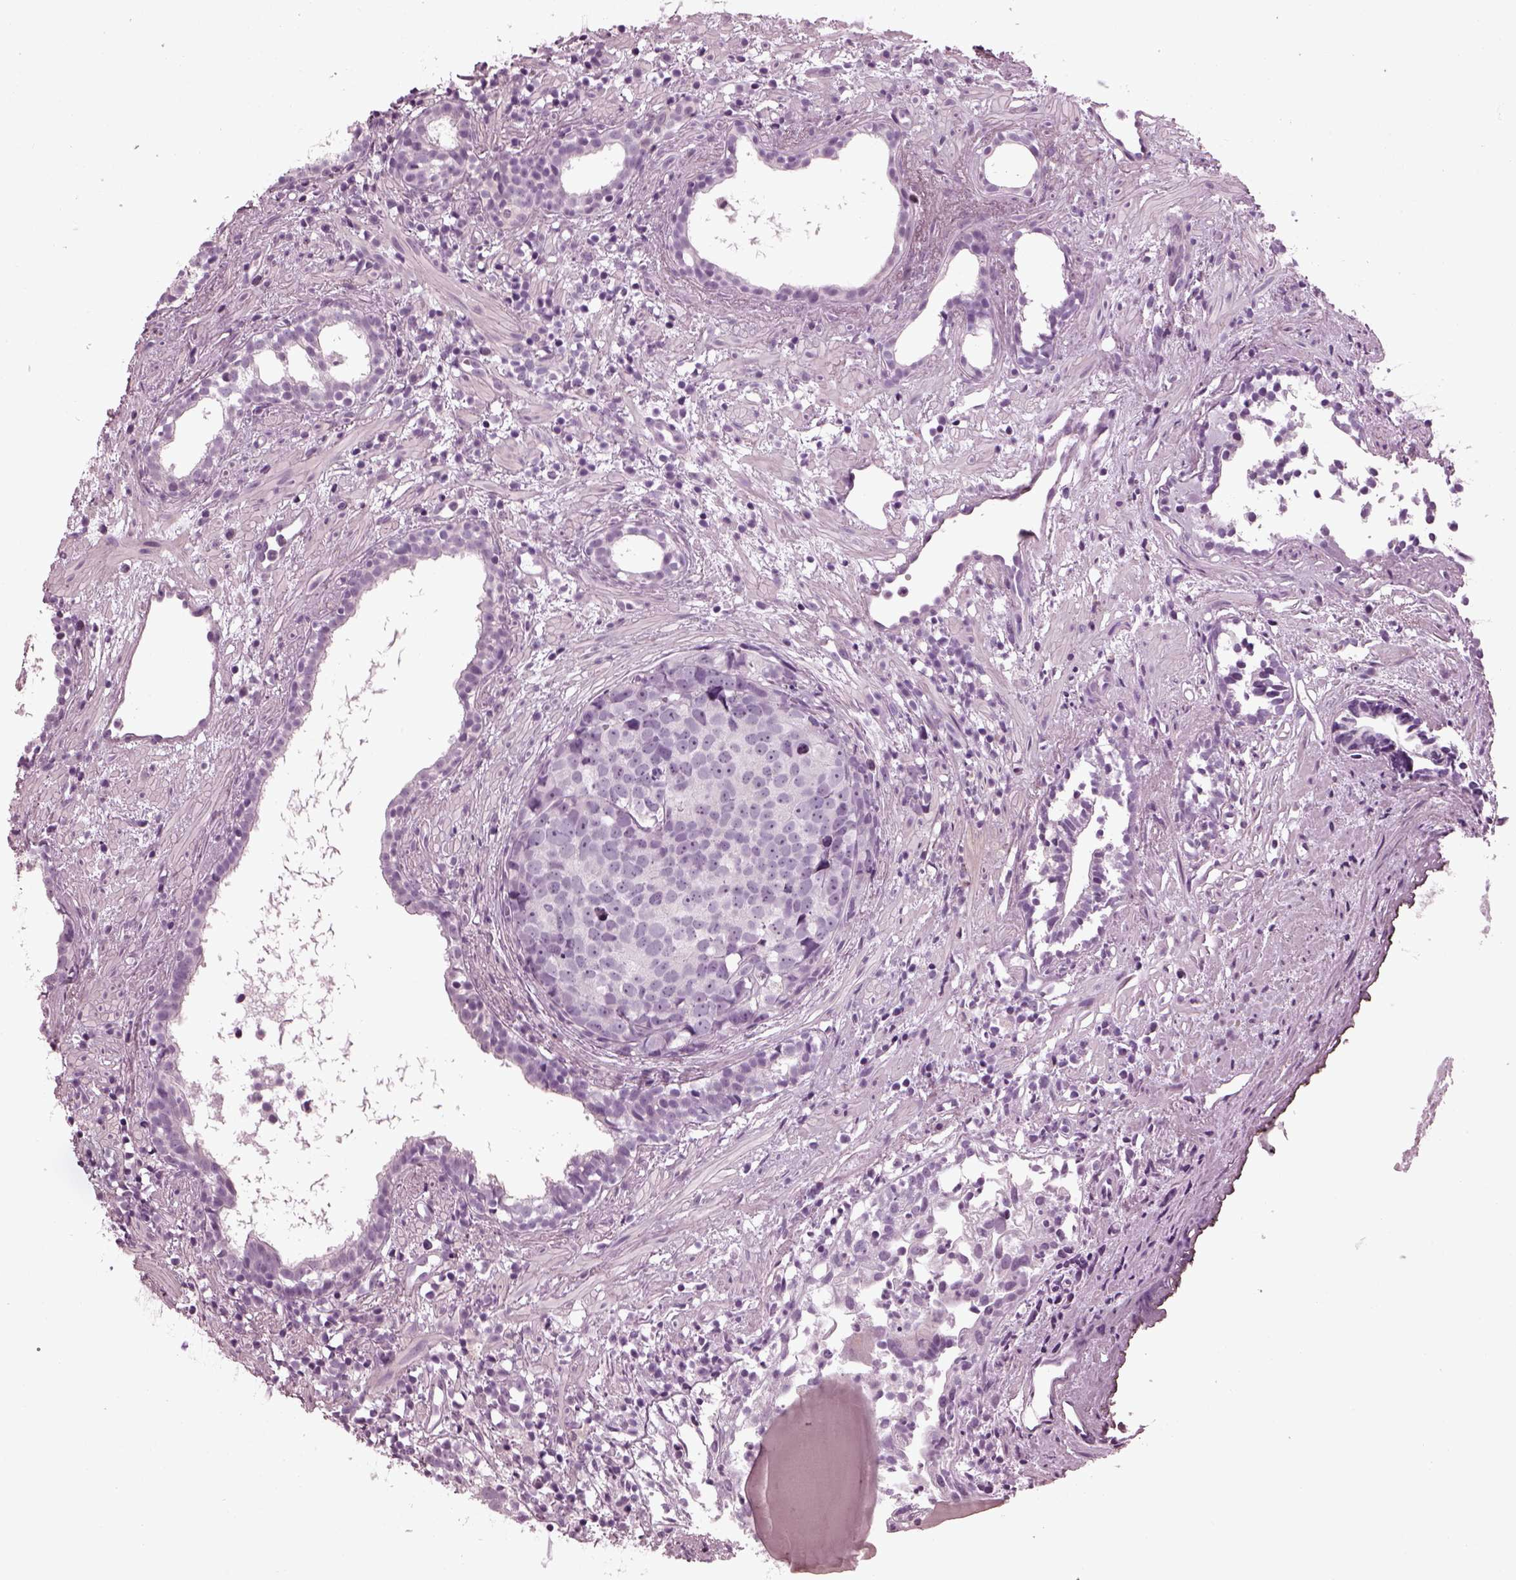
{"staining": {"intensity": "negative", "quantity": "none", "location": "none"}, "tissue": "prostate cancer", "cell_type": "Tumor cells", "image_type": "cancer", "snomed": [{"axis": "morphology", "description": "Adenocarcinoma, High grade"}, {"axis": "topography", "description": "Prostate"}], "caption": "An immunohistochemistry (IHC) micrograph of adenocarcinoma (high-grade) (prostate) is shown. There is no staining in tumor cells of adenocarcinoma (high-grade) (prostate). The staining is performed using DAB brown chromogen with nuclei counter-stained in using hematoxylin.", "gene": "SLC6A17", "patient": {"sex": "male", "age": 83}}